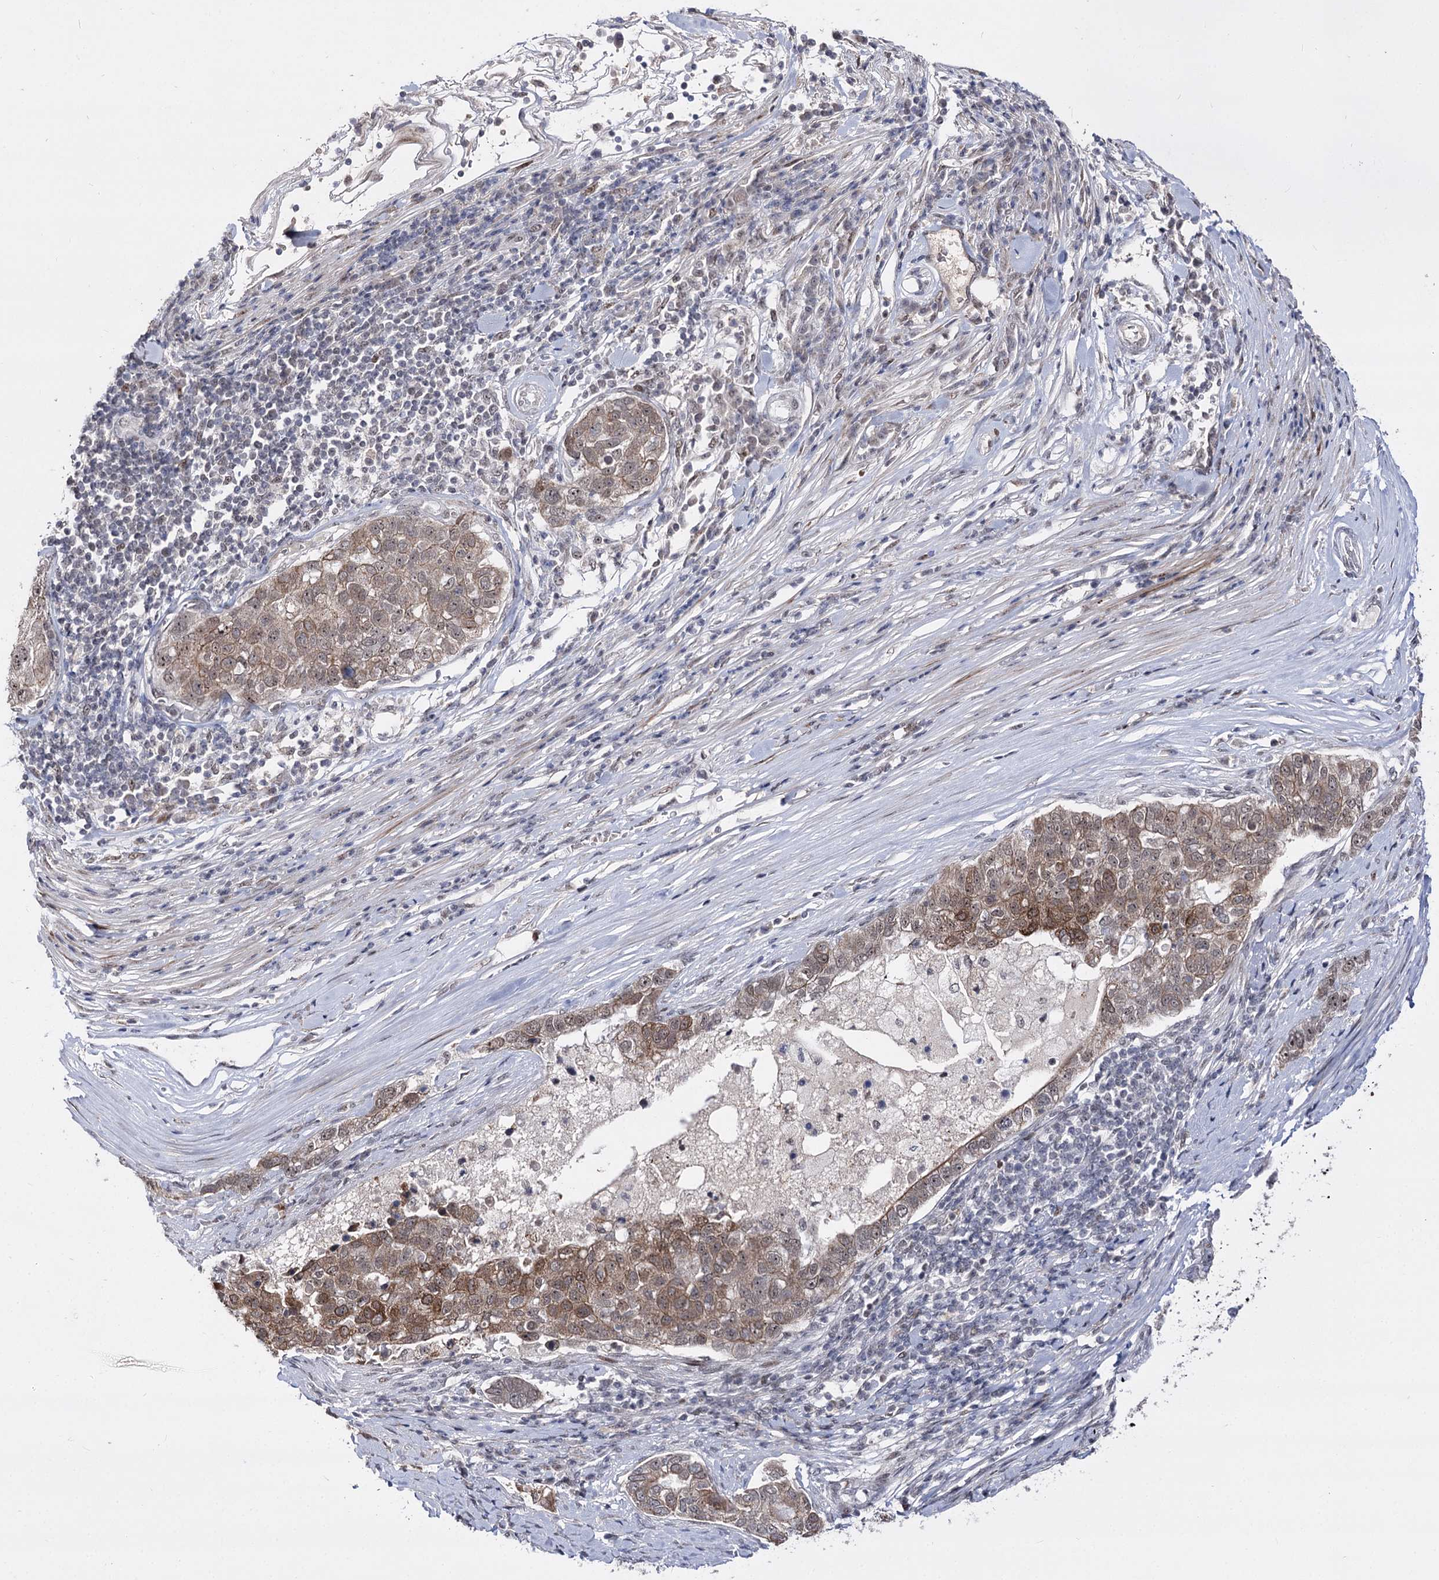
{"staining": {"intensity": "weak", "quantity": "25%-75%", "location": "cytoplasmic/membranous,nuclear"}, "tissue": "pancreatic cancer", "cell_type": "Tumor cells", "image_type": "cancer", "snomed": [{"axis": "morphology", "description": "Adenocarcinoma, NOS"}, {"axis": "topography", "description": "Pancreas"}], "caption": "Human pancreatic cancer stained for a protein (brown) reveals weak cytoplasmic/membranous and nuclear positive expression in approximately 25%-75% of tumor cells.", "gene": "STOX1", "patient": {"sex": "female", "age": 61}}